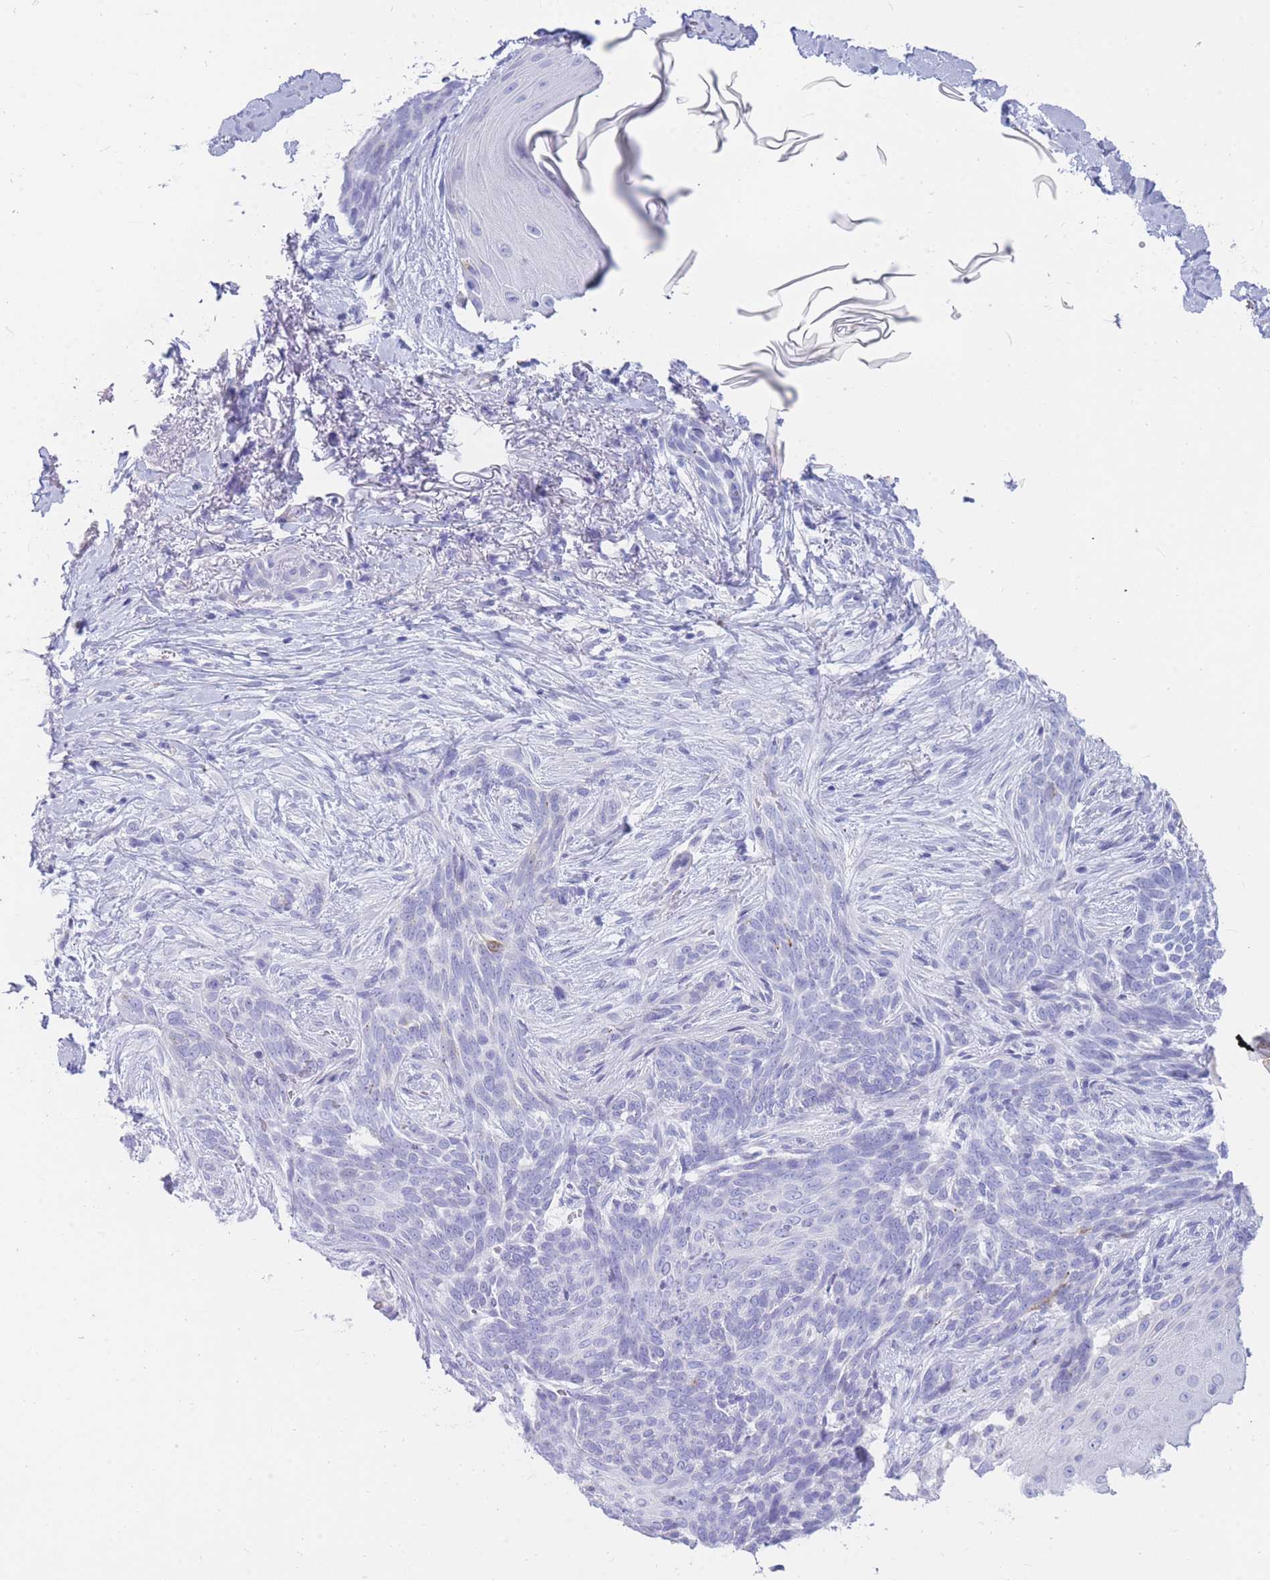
{"staining": {"intensity": "negative", "quantity": "none", "location": "none"}, "tissue": "skin cancer", "cell_type": "Tumor cells", "image_type": "cancer", "snomed": [{"axis": "morphology", "description": "Normal tissue, NOS"}, {"axis": "morphology", "description": "Basal cell carcinoma"}, {"axis": "topography", "description": "Skin"}], "caption": "Immunohistochemistry of skin cancer reveals no staining in tumor cells.", "gene": "NKX1-2", "patient": {"sex": "female", "age": 67}}